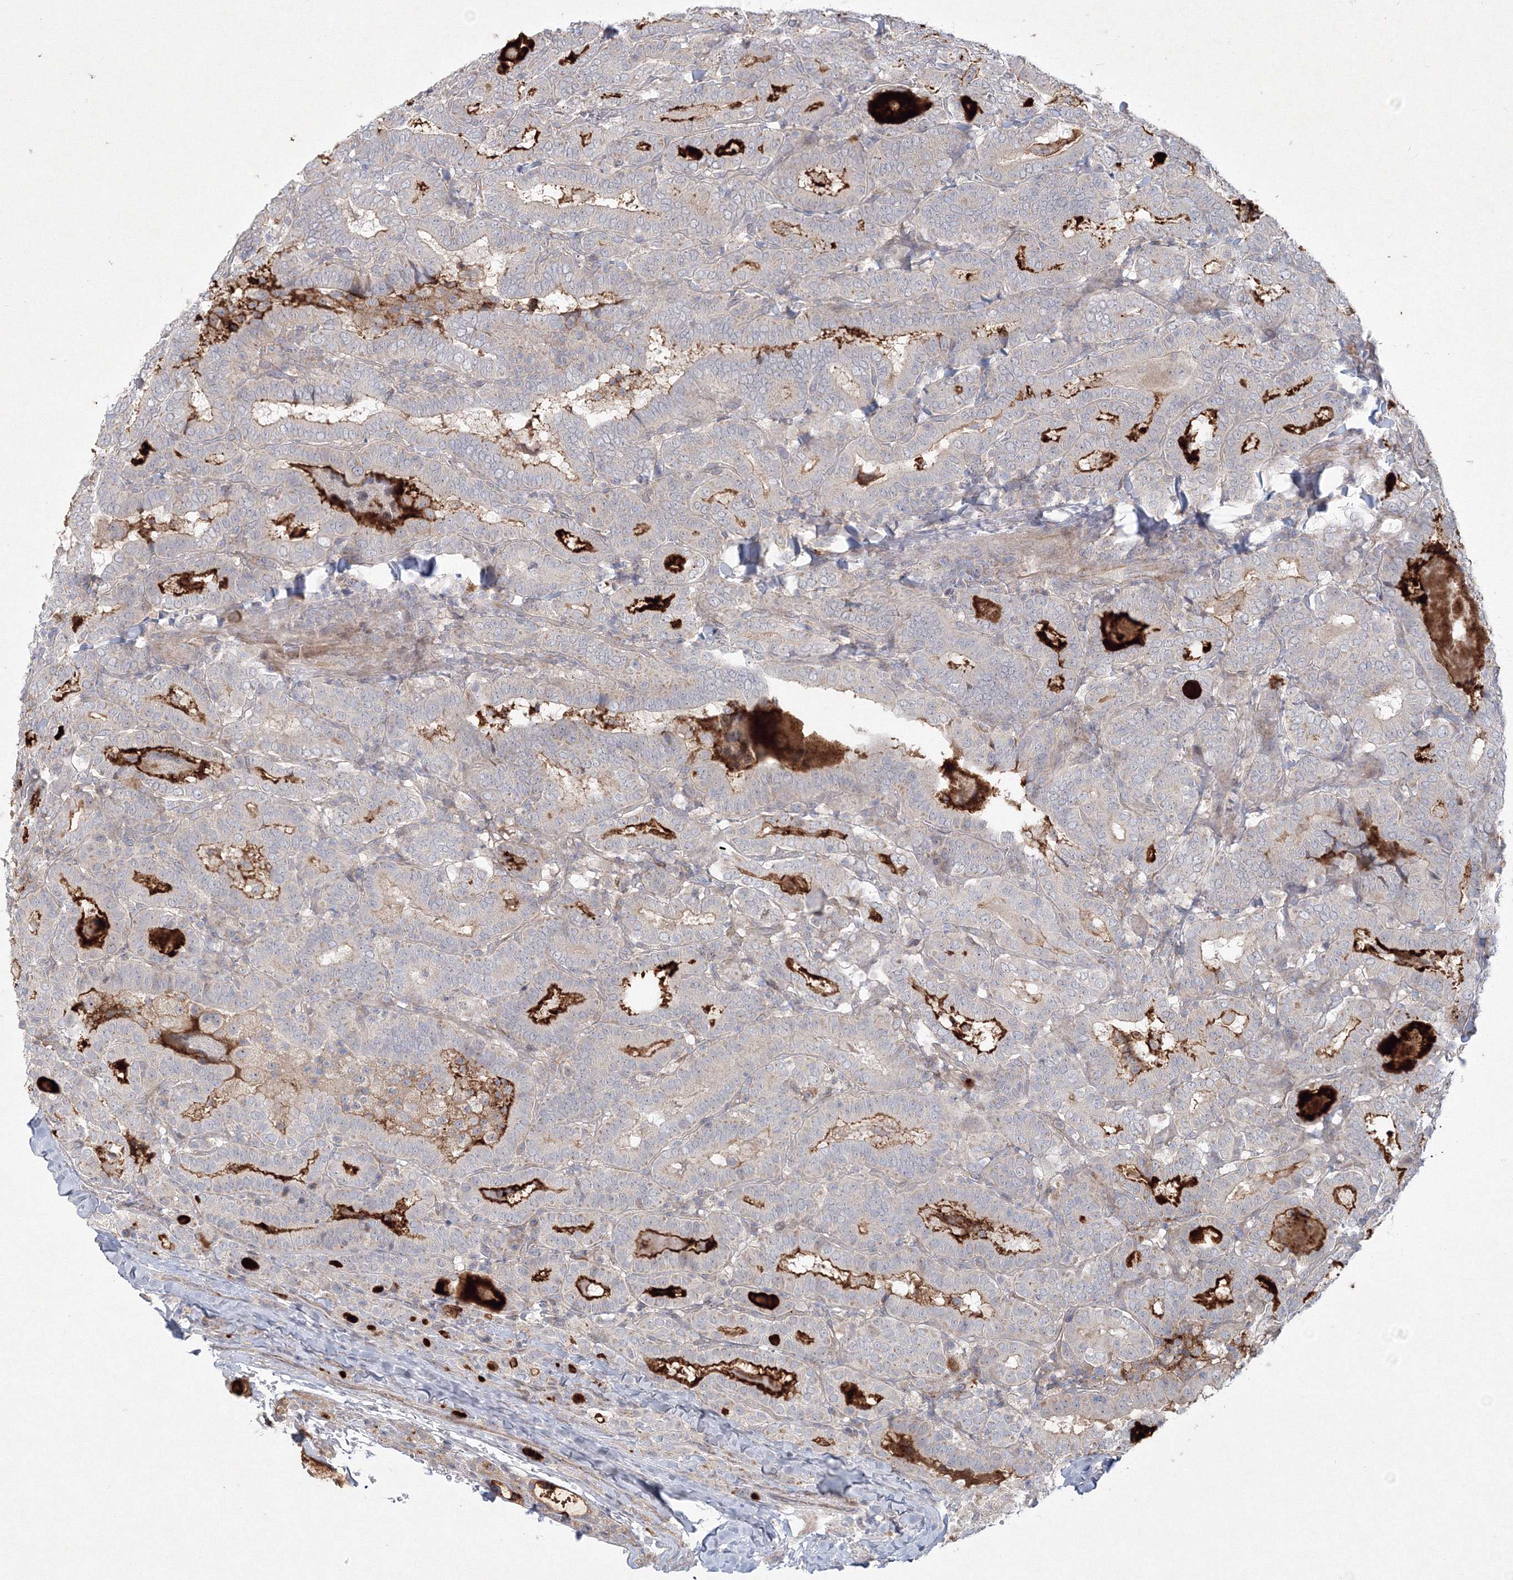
{"staining": {"intensity": "negative", "quantity": "none", "location": "none"}, "tissue": "thyroid cancer", "cell_type": "Tumor cells", "image_type": "cancer", "snomed": [{"axis": "morphology", "description": "Papillary adenocarcinoma, NOS"}, {"axis": "topography", "description": "Thyroid gland"}], "caption": "Immunohistochemistry of thyroid cancer shows no staining in tumor cells. (Stains: DAB (3,3'-diaminobenzidine) IHC with hematoxylin counter stain, Microscopy: brightfield microscopy at high magnification).", "gene": "WDR49", "patient": {"sex": "female", "age": 72}}